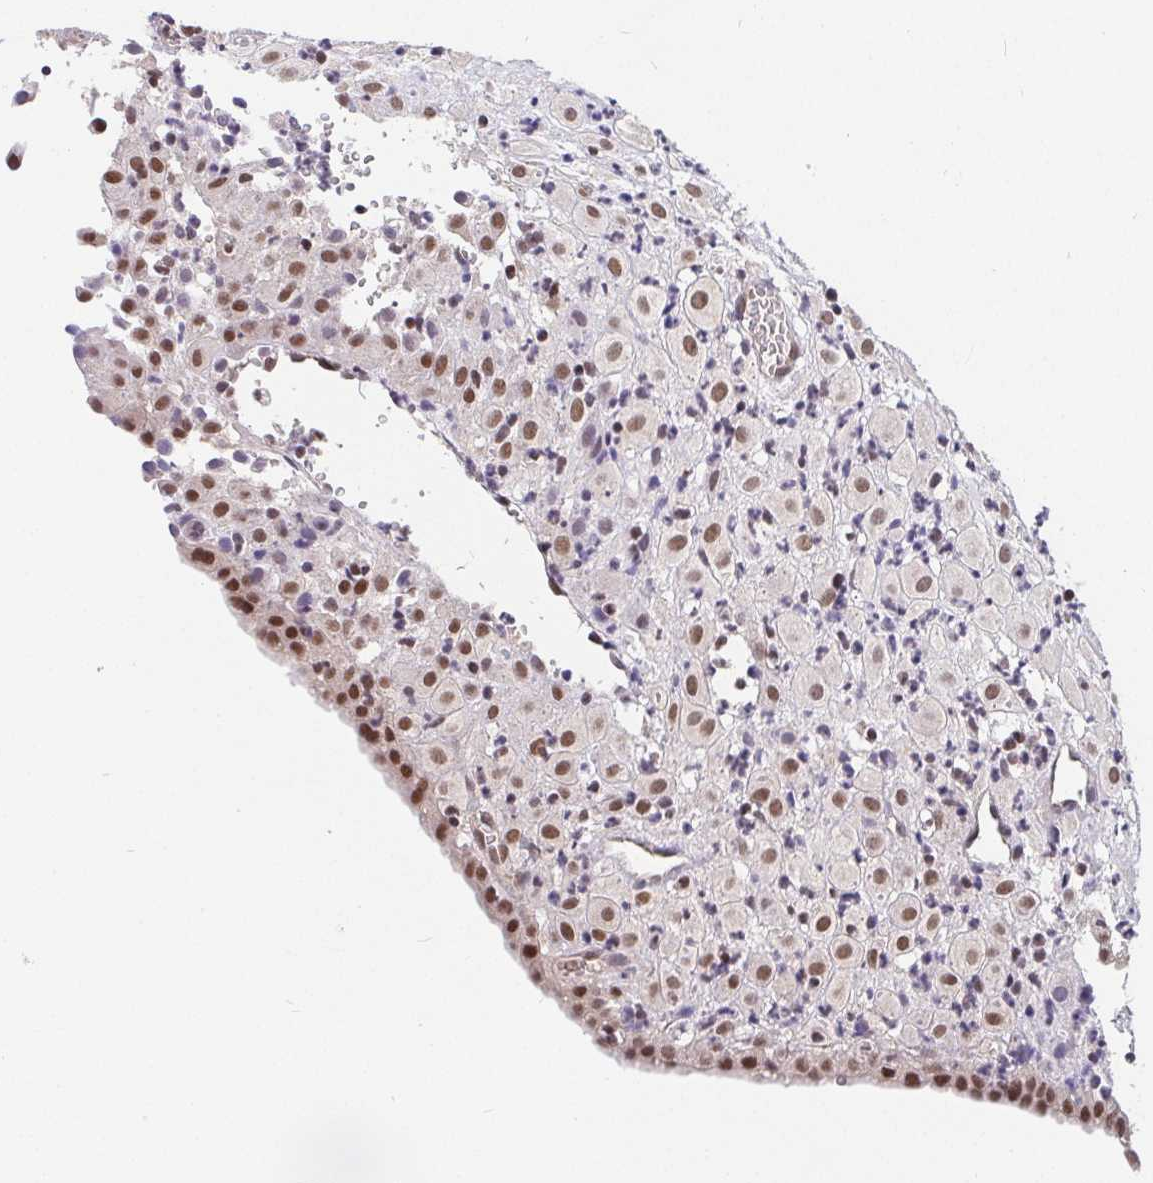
{"staining": {"intensity": "moderate", "quantity": ">75%", "location": "nuclear"}, "tissue": "placenta", "cell_type": "Decidual cells", "image_type": "normal", "snomed": [{"axis": "morphology", "description": "Normal tissue, NOS"}, {"axis": "topography", "description": "Placenta"}], "caption": "Protein staining by immunohistochemistry shows moderate nuclear positivity in about >75% of decidual cells in normal placenta.", "gene": "POU2F1", "patient": {"sex": "female", "age": 24}}